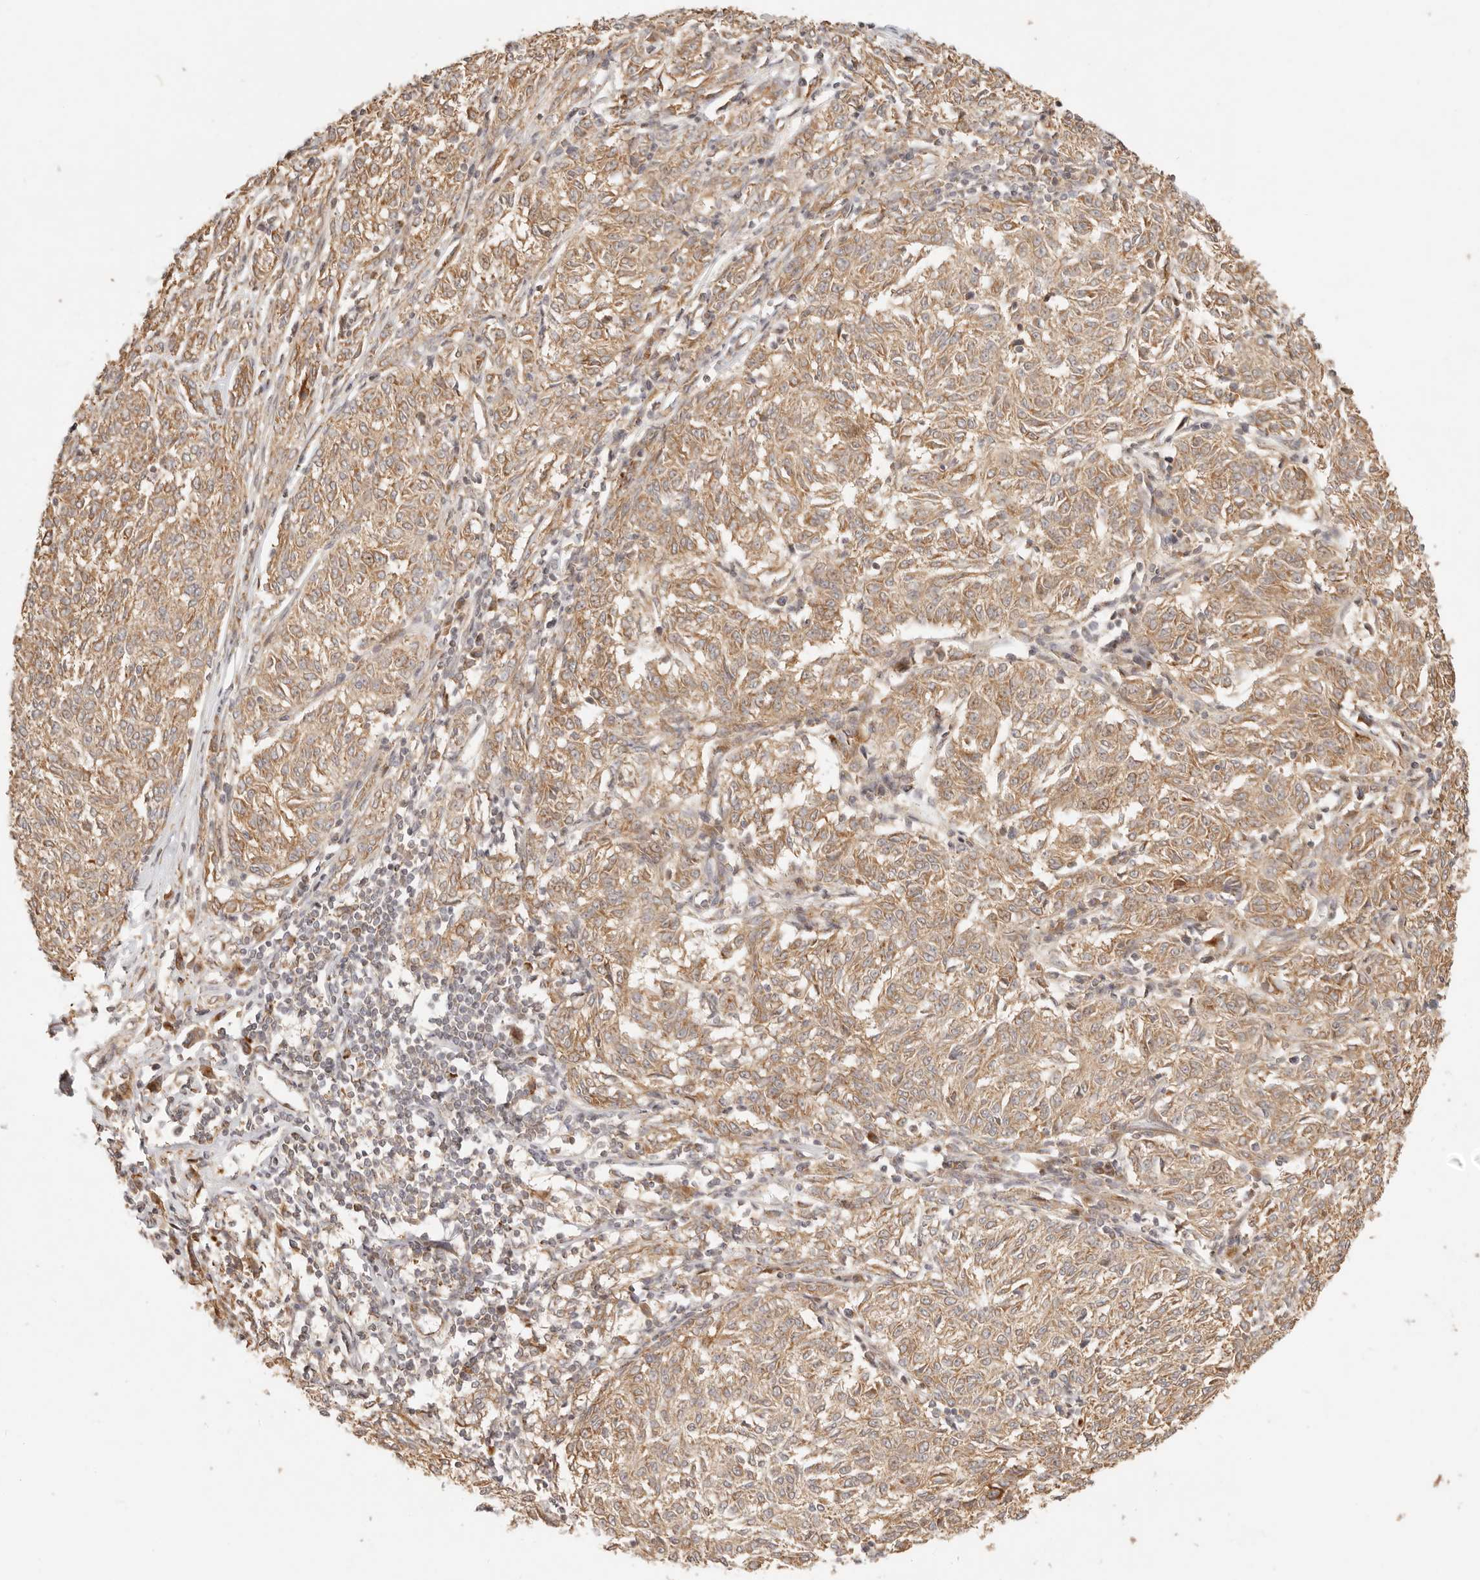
{"staining": {"intensity": "moderate", "quantity": ">75%", "location": "cytoplasmic/membranous"}, "tissue": "melanoma", "cell_type": "Tumor cells", "image_type": "cancer", "snomed": [{"axis": "morphology", "description": "Malignant melanoma, NOS"}, {"axis": "topography", "description": "Skin"}], "caption": "Human melanoma stained for a protein (brown) shows moderate cytoplasmic/membranous positive positivity in approximately >75% of tumor cells.", "gene": "TIMM17A", "patient": {"sex": "female", "age": 72}}